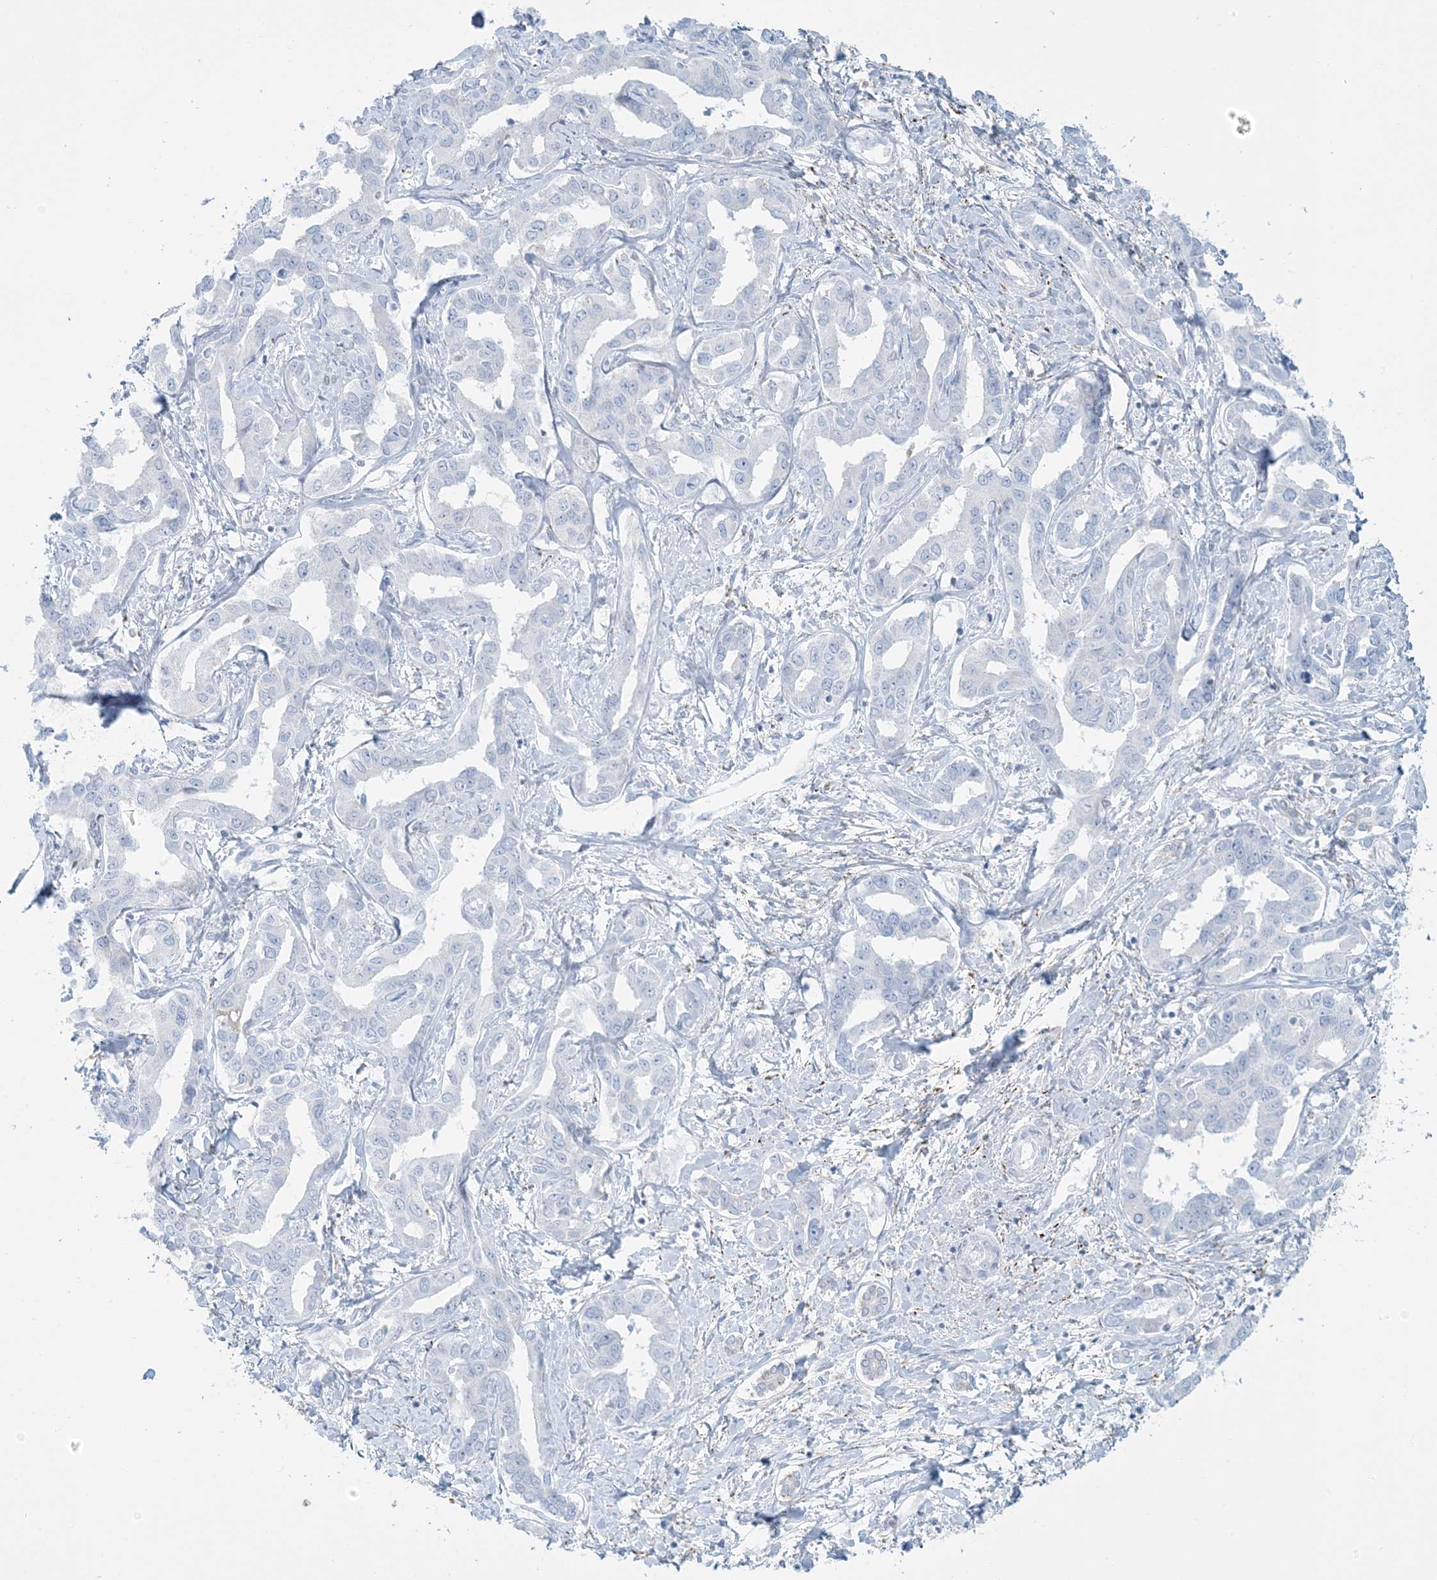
{"staining": {"intensity": "negative", "quantity": "none", "location": "none"}, "tissue": "liver cancer", "cell_type": "Tumor cells", "image_type": "cancer", "snomed": [{"axis": "morphology", "description": "Cholangiocarcinoma"}, {"axis": "topography", "description": "Liver"}], "caption": "There is no significant positivity in tumor cells of liver cancer (cholangiocarcinoma).", "gene": "ZDHHC4", "patient": {"sex": "male", "age": 59}}